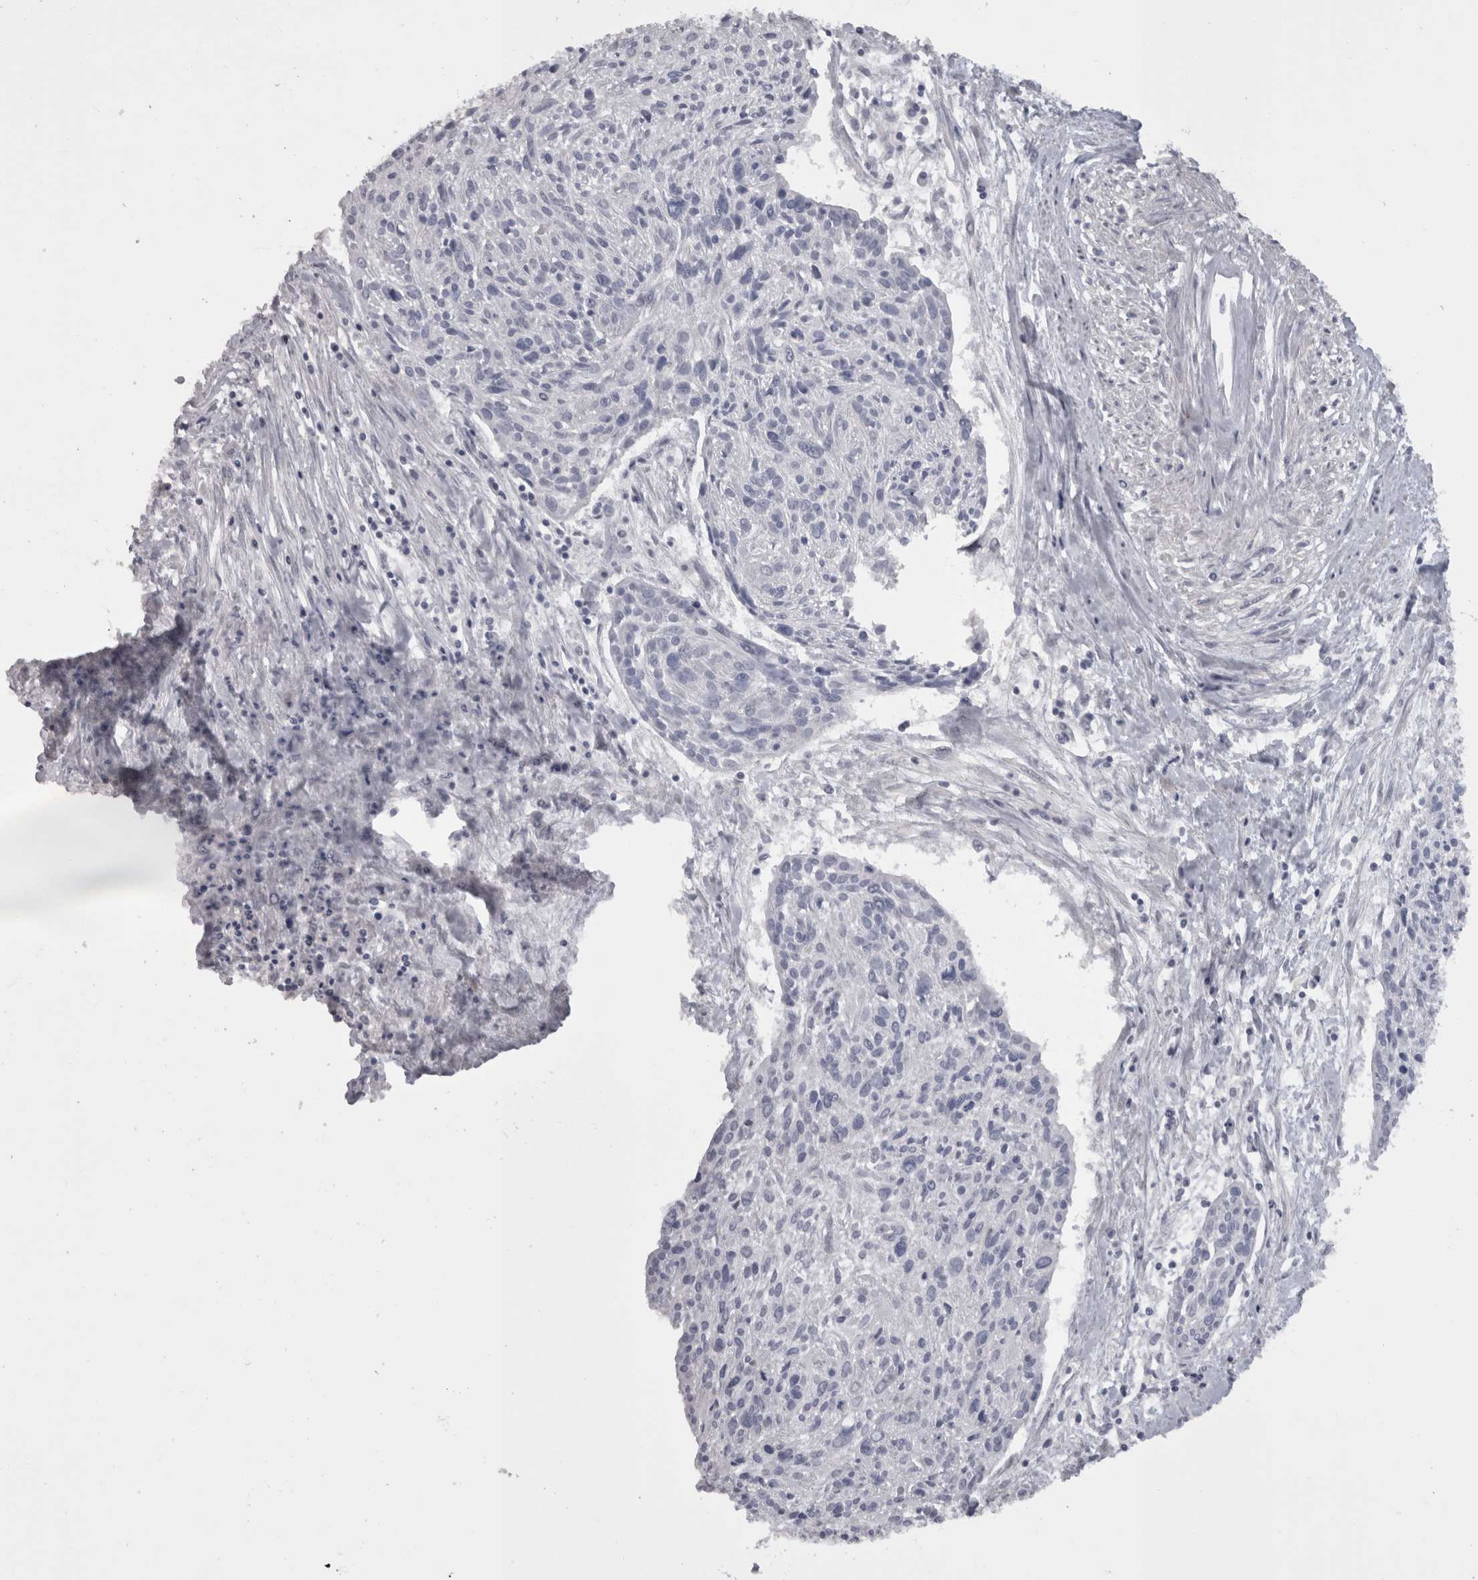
{"staining": {"intensity": "negative", "quantity": "none", "location": "none"}, "tissue": "cervical cancer", "cell_type": "Tumor cells", "image_type": "cancer", "snomed": [{"axis": "morphology", "description": "Squamous cell carcinoma, NOS"}, {"axis": "topography", "description": "Cervix"}], "caption": "Immunohistochemistry (IHC) of cervical cancer (squamous cell carcinoma) exhibits no positivity in tumor cells. (DAB (3,3'-diaminobenzidine) IHC, high magnification).", "gene": "CAMK2D", "patient": {"sex": "female", "age": 51}}